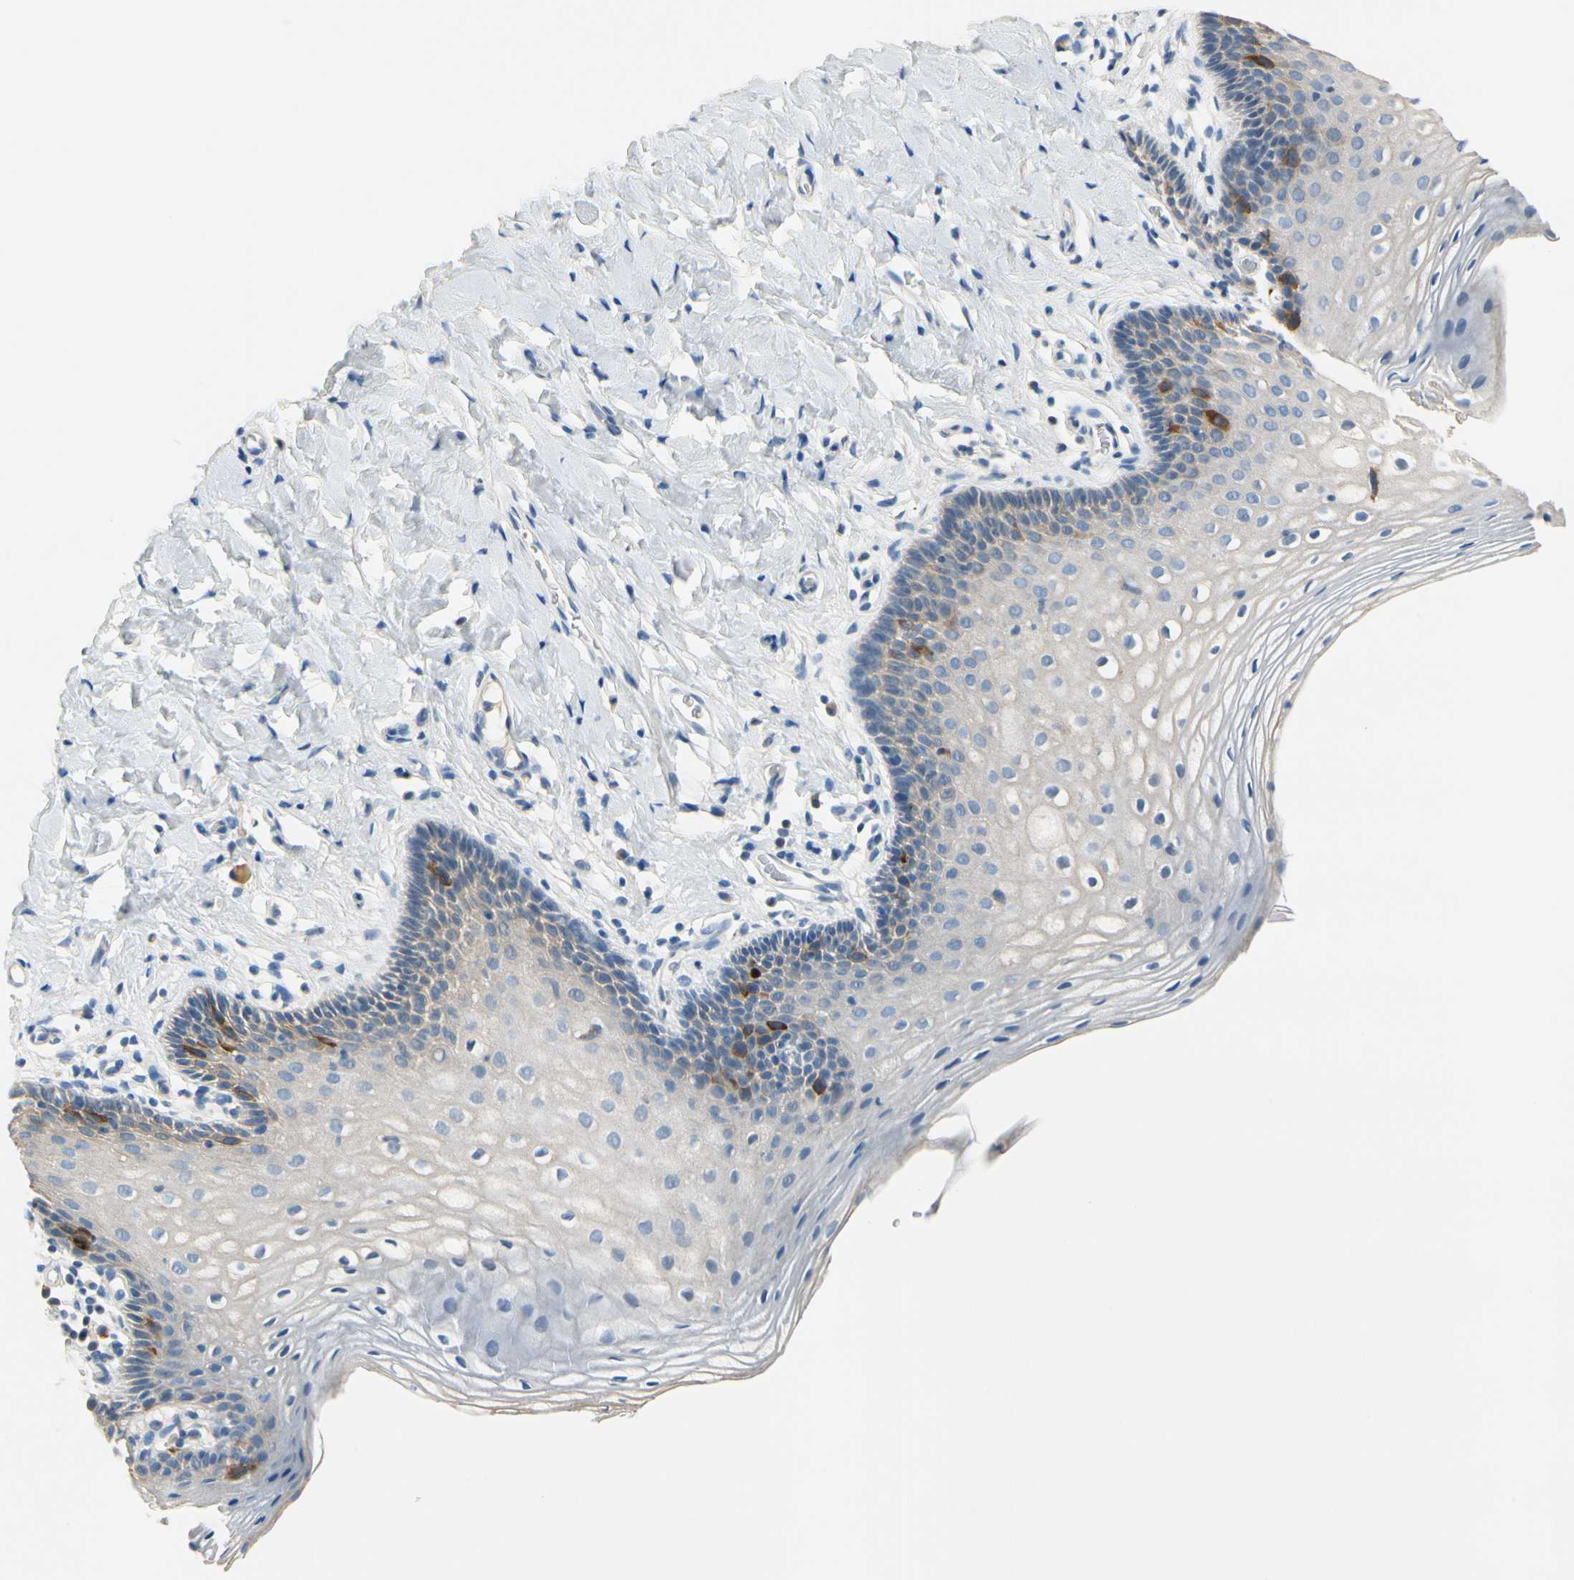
{"staining": {"intensity": "strong", "quantity": "<25%", "location": "cytoplasmic/membranous"}, "tissue": "vagina", "cell_type": "Squamous epithelial cells", "image_type": "normal", "snomed": [{"axis": "morphology", "description": "Normal tissue, NOS"}, {"axis": "topography", "description": "Vagina"}], "caption": "An image of human vagina stained for a protein exhibits strong cytoplasmic/membranous brown staining in squamous epithelial cells.", "gene": "CKAP2", "patient": {"sex": "female", "age": 55}}